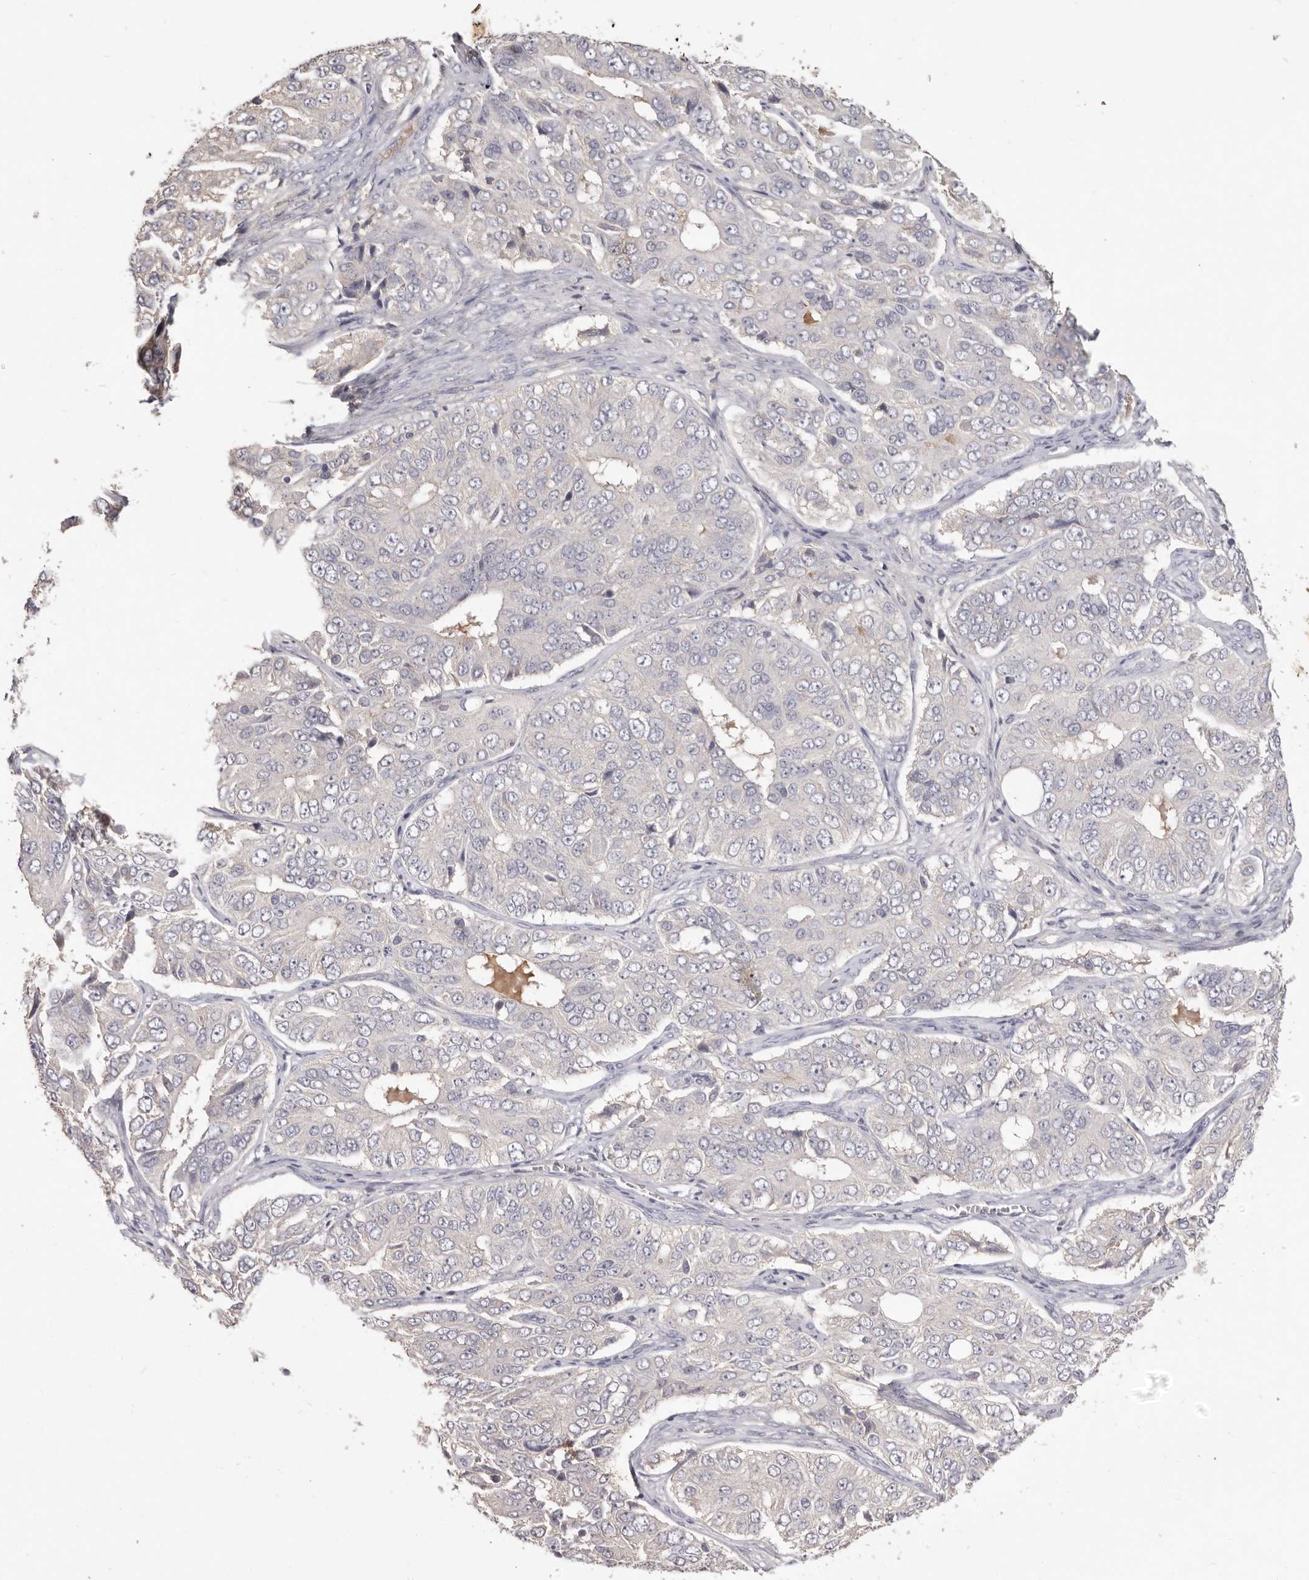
{"staining": {"intensity": "negative", "quantity": "none", "location": "none"}, "tissue": "ovarian cancer", "cell_type": "Tumor cells", "image_type": "cancer", "snomed": [{"axis": "morphology", "description": "Carcinoma, endometroid"}, {"axis": "topography", "description": "Ovary"}], "caption": "DAB (3,3'-diaminobenzidine) immunohistochemical staining of human ovarian endometroid carcinoma shows no significant expression in tumor cells.", "gene": "HCAR2", "patient": {"sex": "female", "age": 51}}